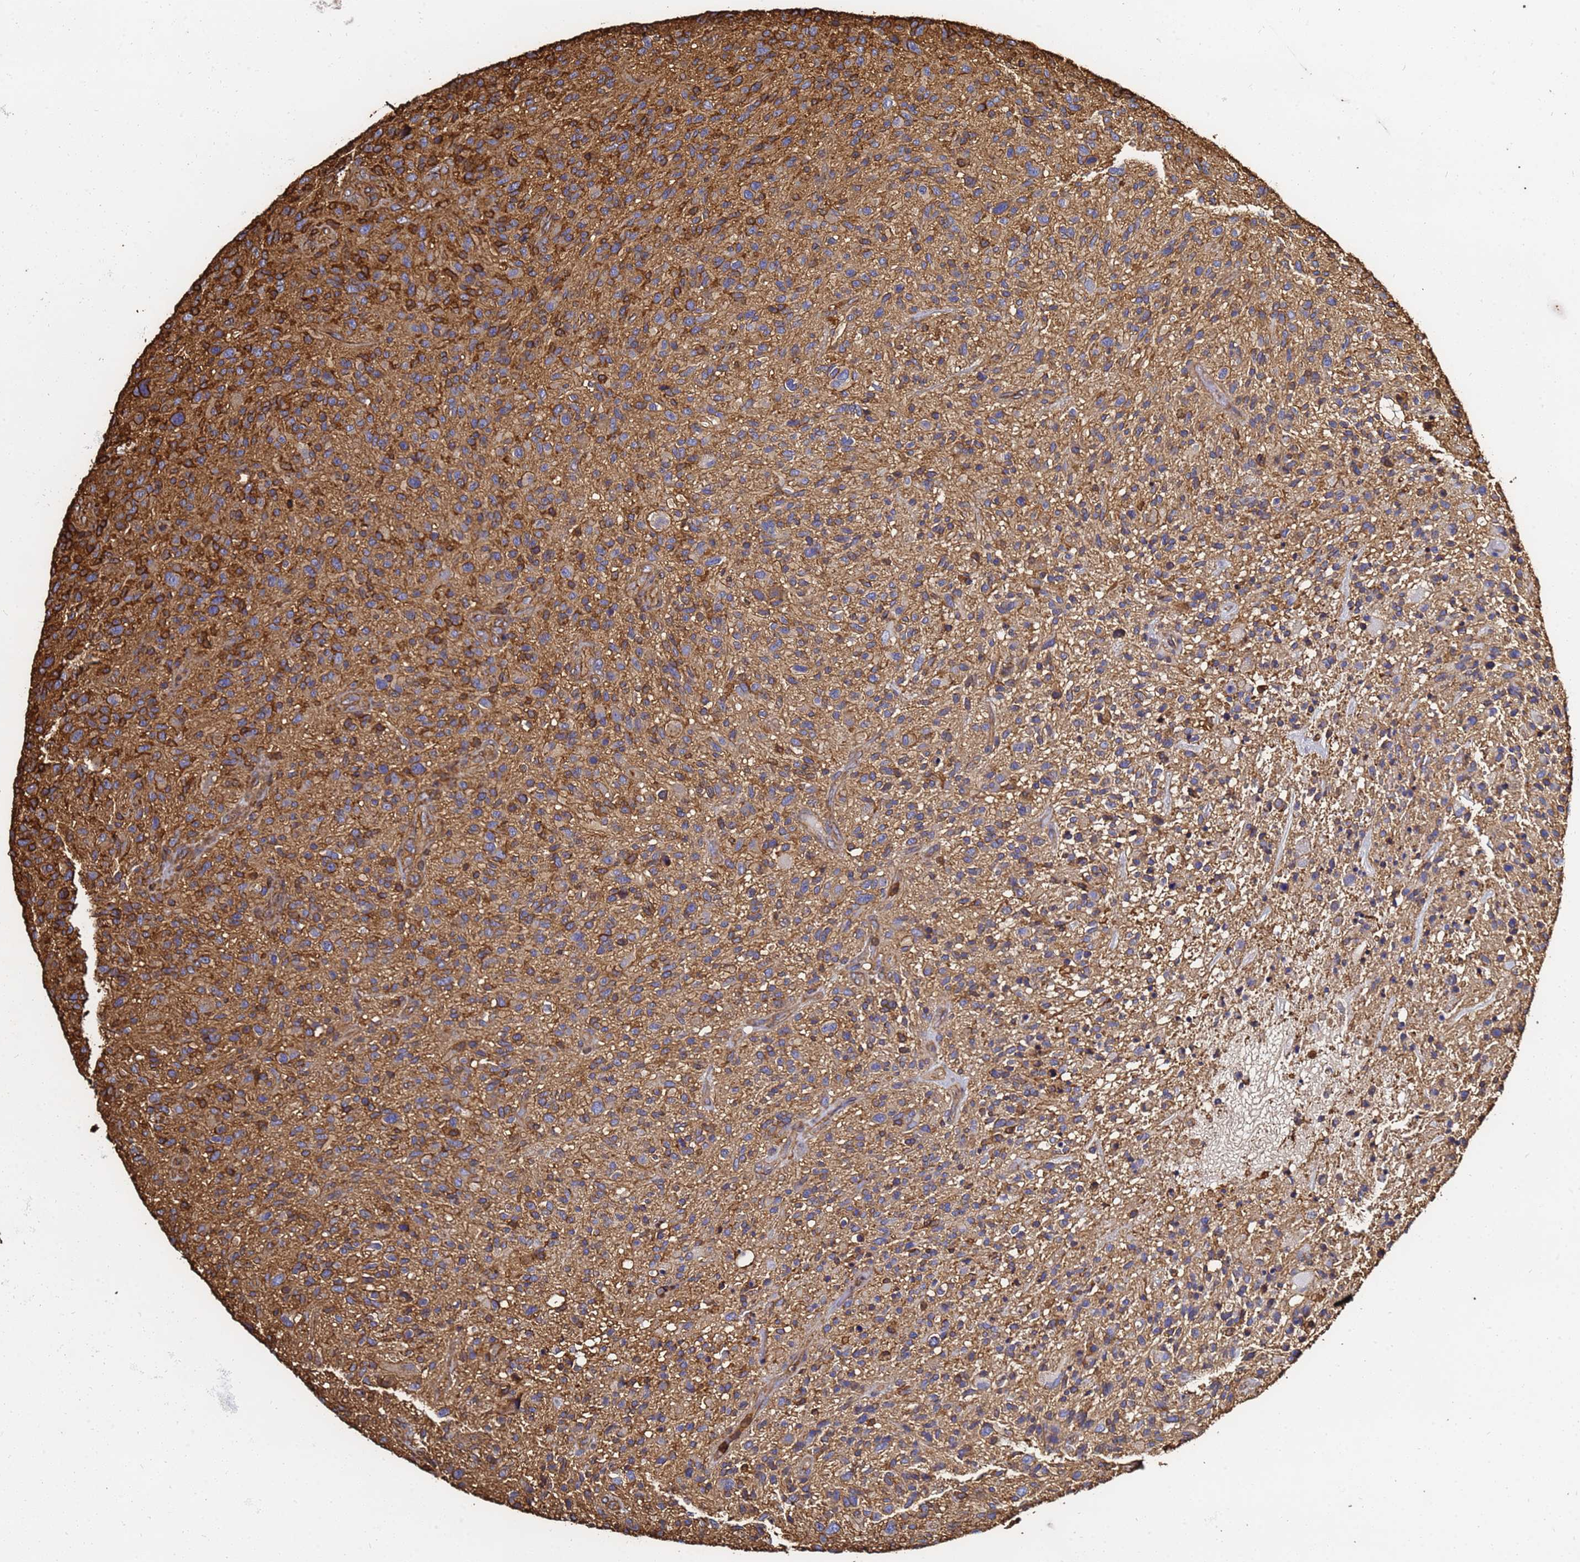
{"staining": {"intensity": "moderate", "quantity": ">75%", "location": "cytoplasmic/membranous"}, "tissue": "glioma", "cell_type": "Tumor cells", "image_type": "cancer", "snomed": [{"axis": "morphology", "description": "Glioma, malignant, High grade"}, {"axis": "topography", "description": "Brain"}], "caption": "Glioma stained with DAB (3,3'-diaminobenzidine) immunohistochemistry reveals medium levels of moderate cytoplasmic/membranous staining in approximately >75% of tumor cells.", "gene": "ACTB", "patient": {"sex": "male", "age": 47}}